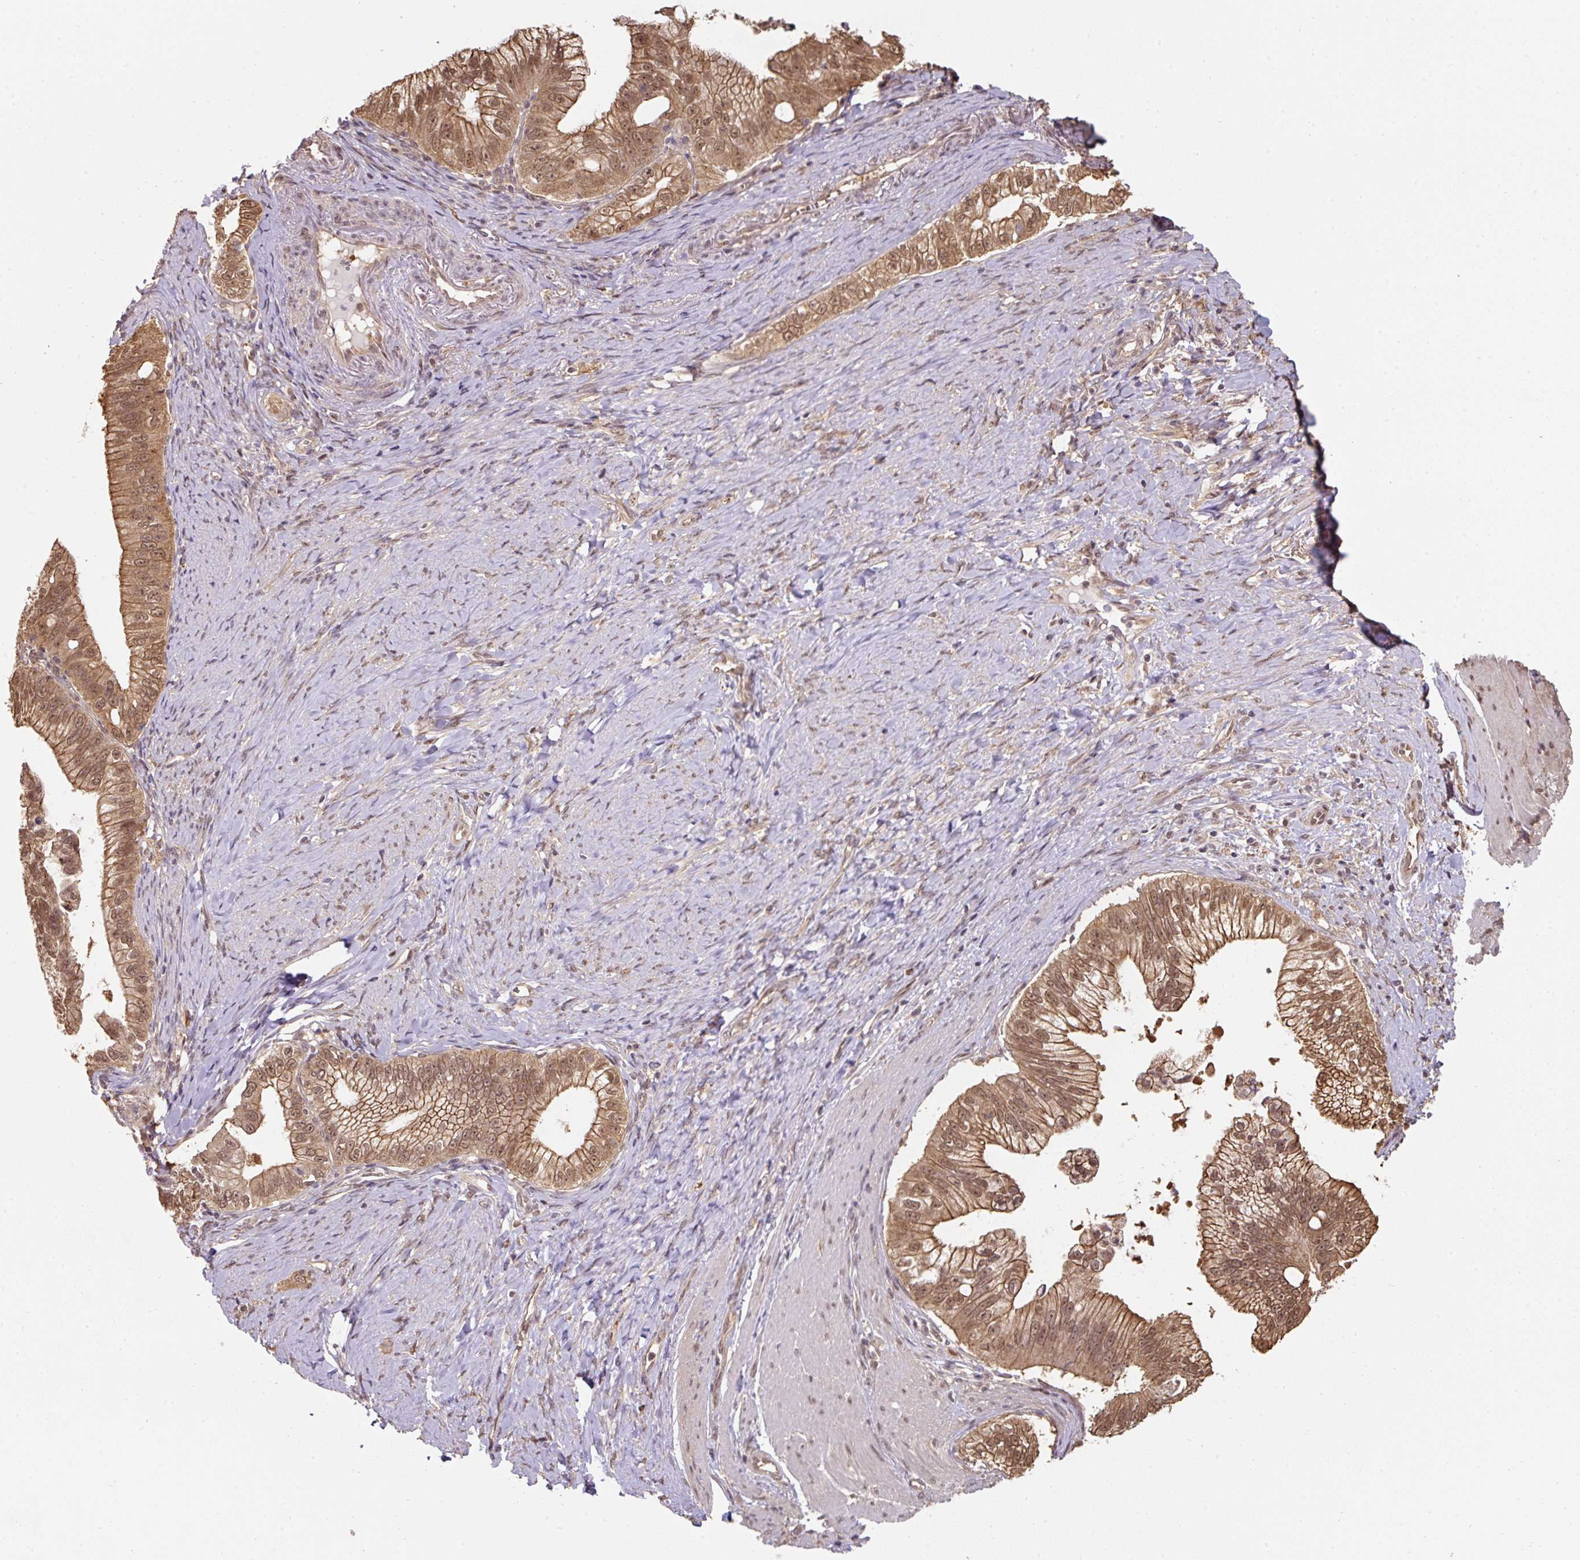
{"staining": {"intensity": "moderate", "quantity": ">75%", "location": "cytoplasmic/membranous,nuclear"}, "tissue": "pancreatic cancer", "cell_type": "Tumor cells", "image_type": "cancer", "snomed": [{"axis": "morphology", "description": "Adenocarcinoma, NOS"}, {"axis": "topography", "description": "Pancreas"}], "caption": "This photomicrograph displays adenocarcinoma (pancreatic) stained with immunohistochemistry (IHC) to label a protein in brown. The cytoplasmic/membranous and nuclear of tumor cells show moderate positivity for the protein. Nuclei are counter-stained blue.", "gene": "ST13", "patient": {"sex": "male", "age": 70}}